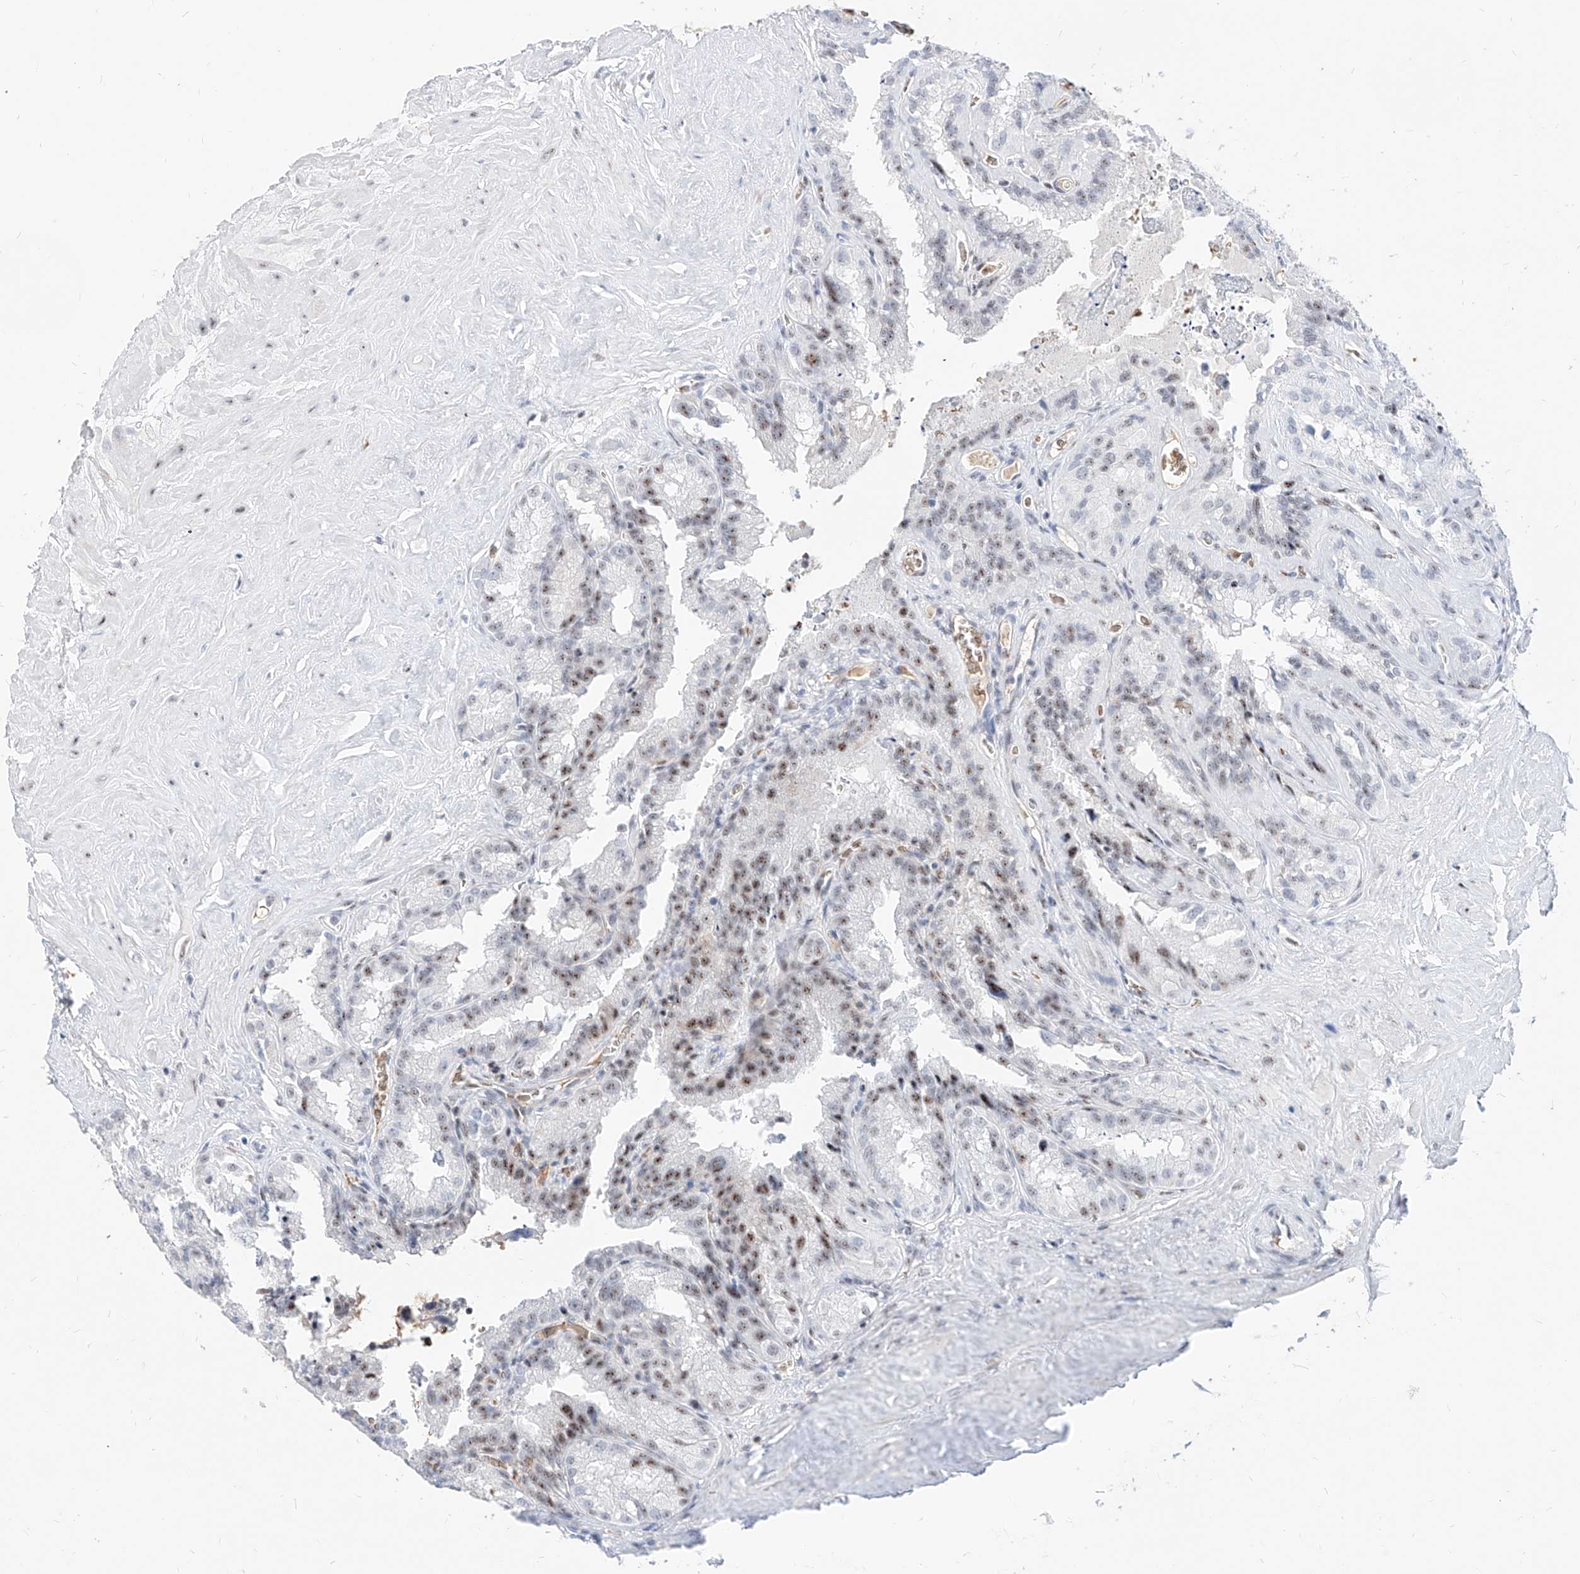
{"staining": {"intensity": "weak", "quantity": "25%-75%", "location": "nuclear"}, "tissue": "seminal vesicle", "cell_type": "Glandular cells", "image_type": "normal", "snomed": [{"axis": "morphology", "description": "Normal tissue, NOS"}, {"axis": "topography", "description": "Prostate"}, {"axis": "topography", "description": "Seminal veicle"}], "caption": "Glandular cells display weak nuclear positivity in approximately 25%-75% of cells in normal seminal vesicle. (DAB IHC, brown staining for protein, blue staining for nuclei).", "gene": "ZFP42", "patient": {"sex": "male", "age": 59}}